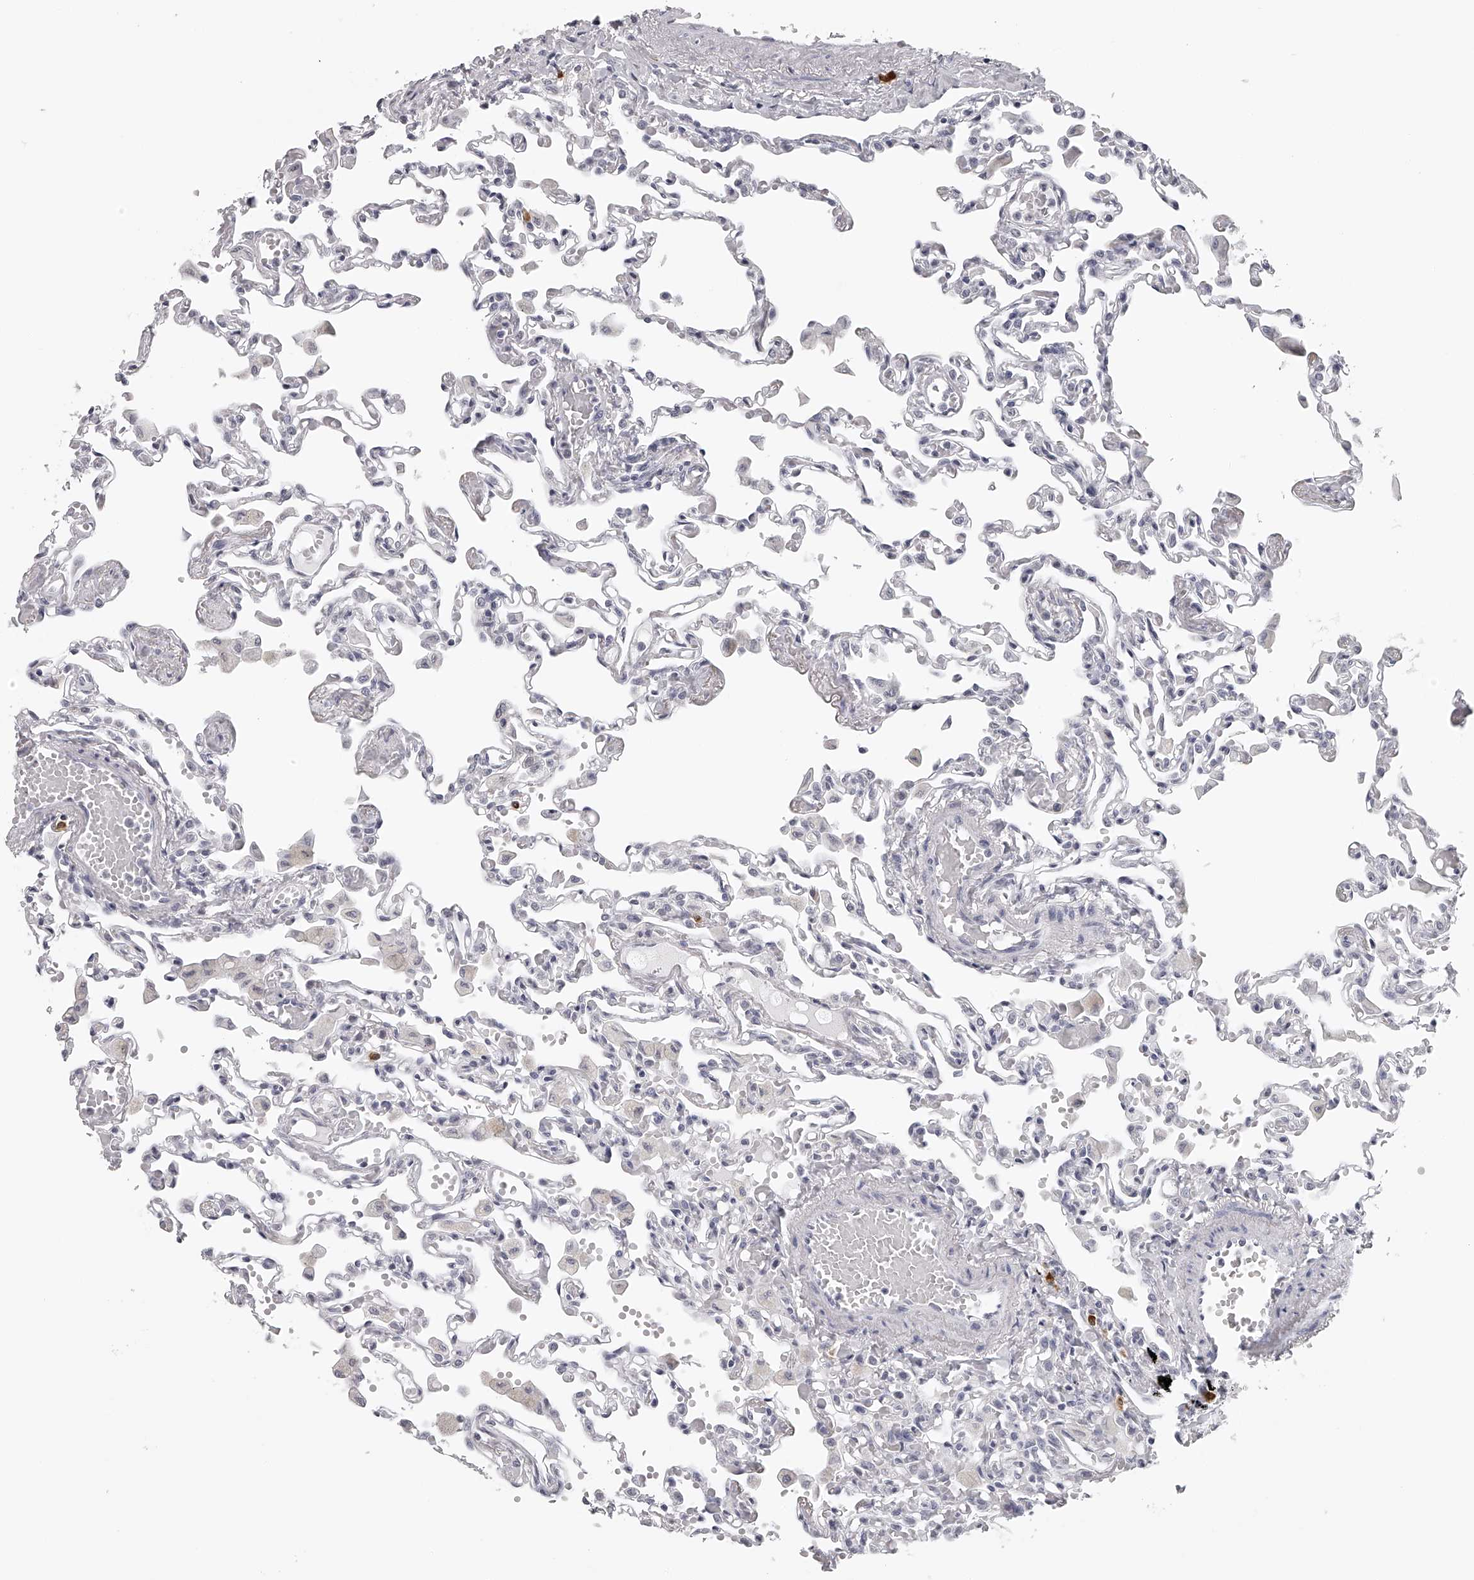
{"staining": {"intensity": "negative", "quantity": "none", "location": "none"}, "tissue": "lung", "cell_type": "Alveolar cells", "image_type": "normal", "snomed": [{"axis": "morphology", "description": "Normal tissue, NOS"}, {"axis": "topography", "description": "Bronchus"}, {"axis": "topography", "description": "Lung"}], "caption": "Lung was stained to show a protein in brown. There is no significant expression in alveolar cells. Brightfield microscopy of immunohistochemistry (IHC) stained with DAB (3,3'-diaminobenzidine) (brown) and hematoxylin (blue), captured at high magnification.", "gene": "SEC11C", "patient": {"sex": "female", "age": 49}}